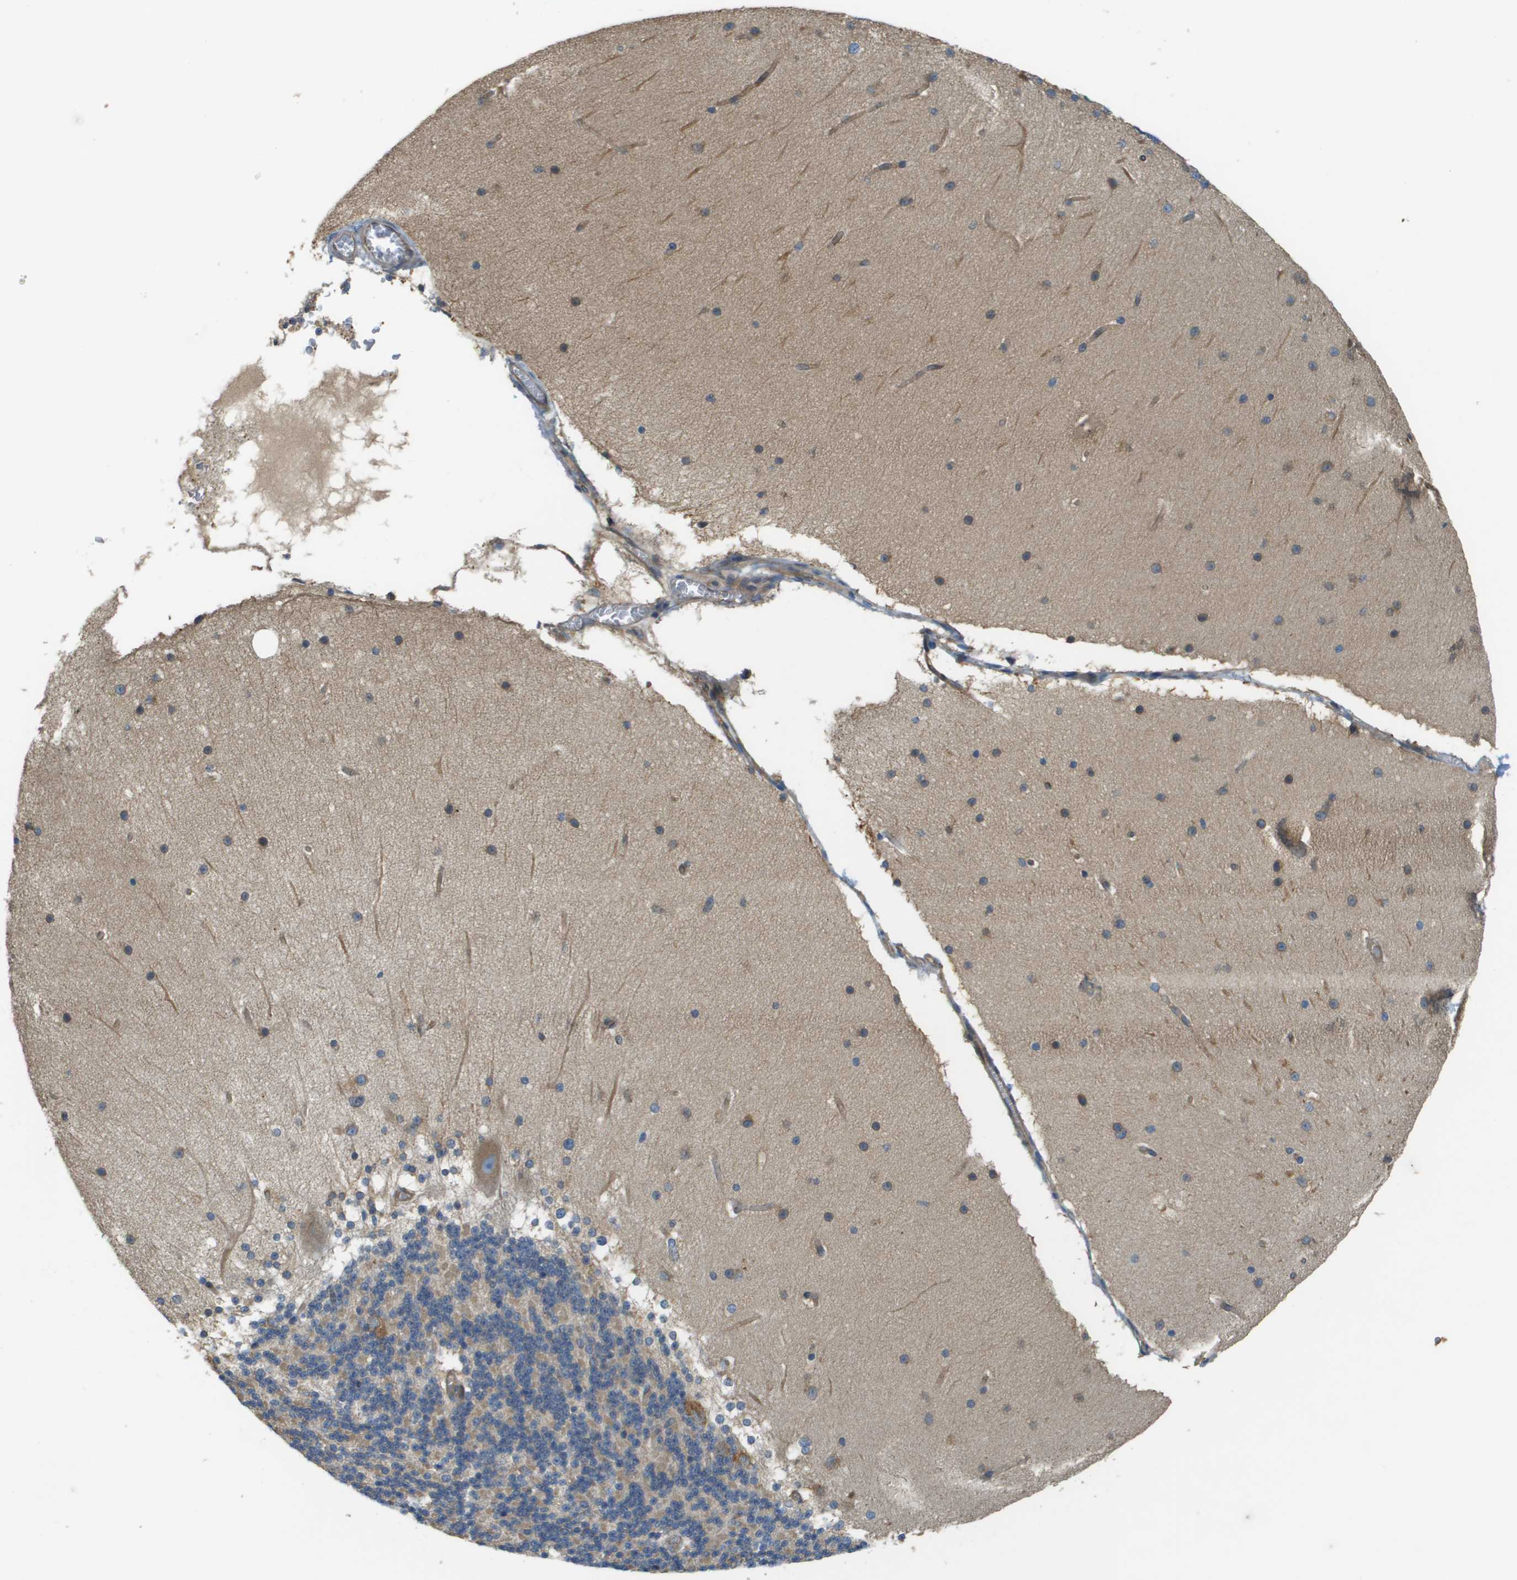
{"staining": {"intensity": "weak", "quantity": "<25%", "location": "cytoplasmic/membranous"}, "tissue": "cerebellum", "cell_type": "Cells in granular layer", "image_type": "normal", "snomed": [{"axis": "morphology", "description": "Normal tissue, NOS"}, {"axis": "topography", "description": "Cerebellum"}], "caption": "An immunohistochemistry image of benign cerebellum is shown. There is no staining in cells in granular layer of cerebellum. The staining was performed using DAB to visualize the protein expression in brown, while the nuclei were stained in blue with hematoxylin (Magnification: 20x).", "gene": "DNAJB11", "patient": {"sex": "female", "age": 19}}